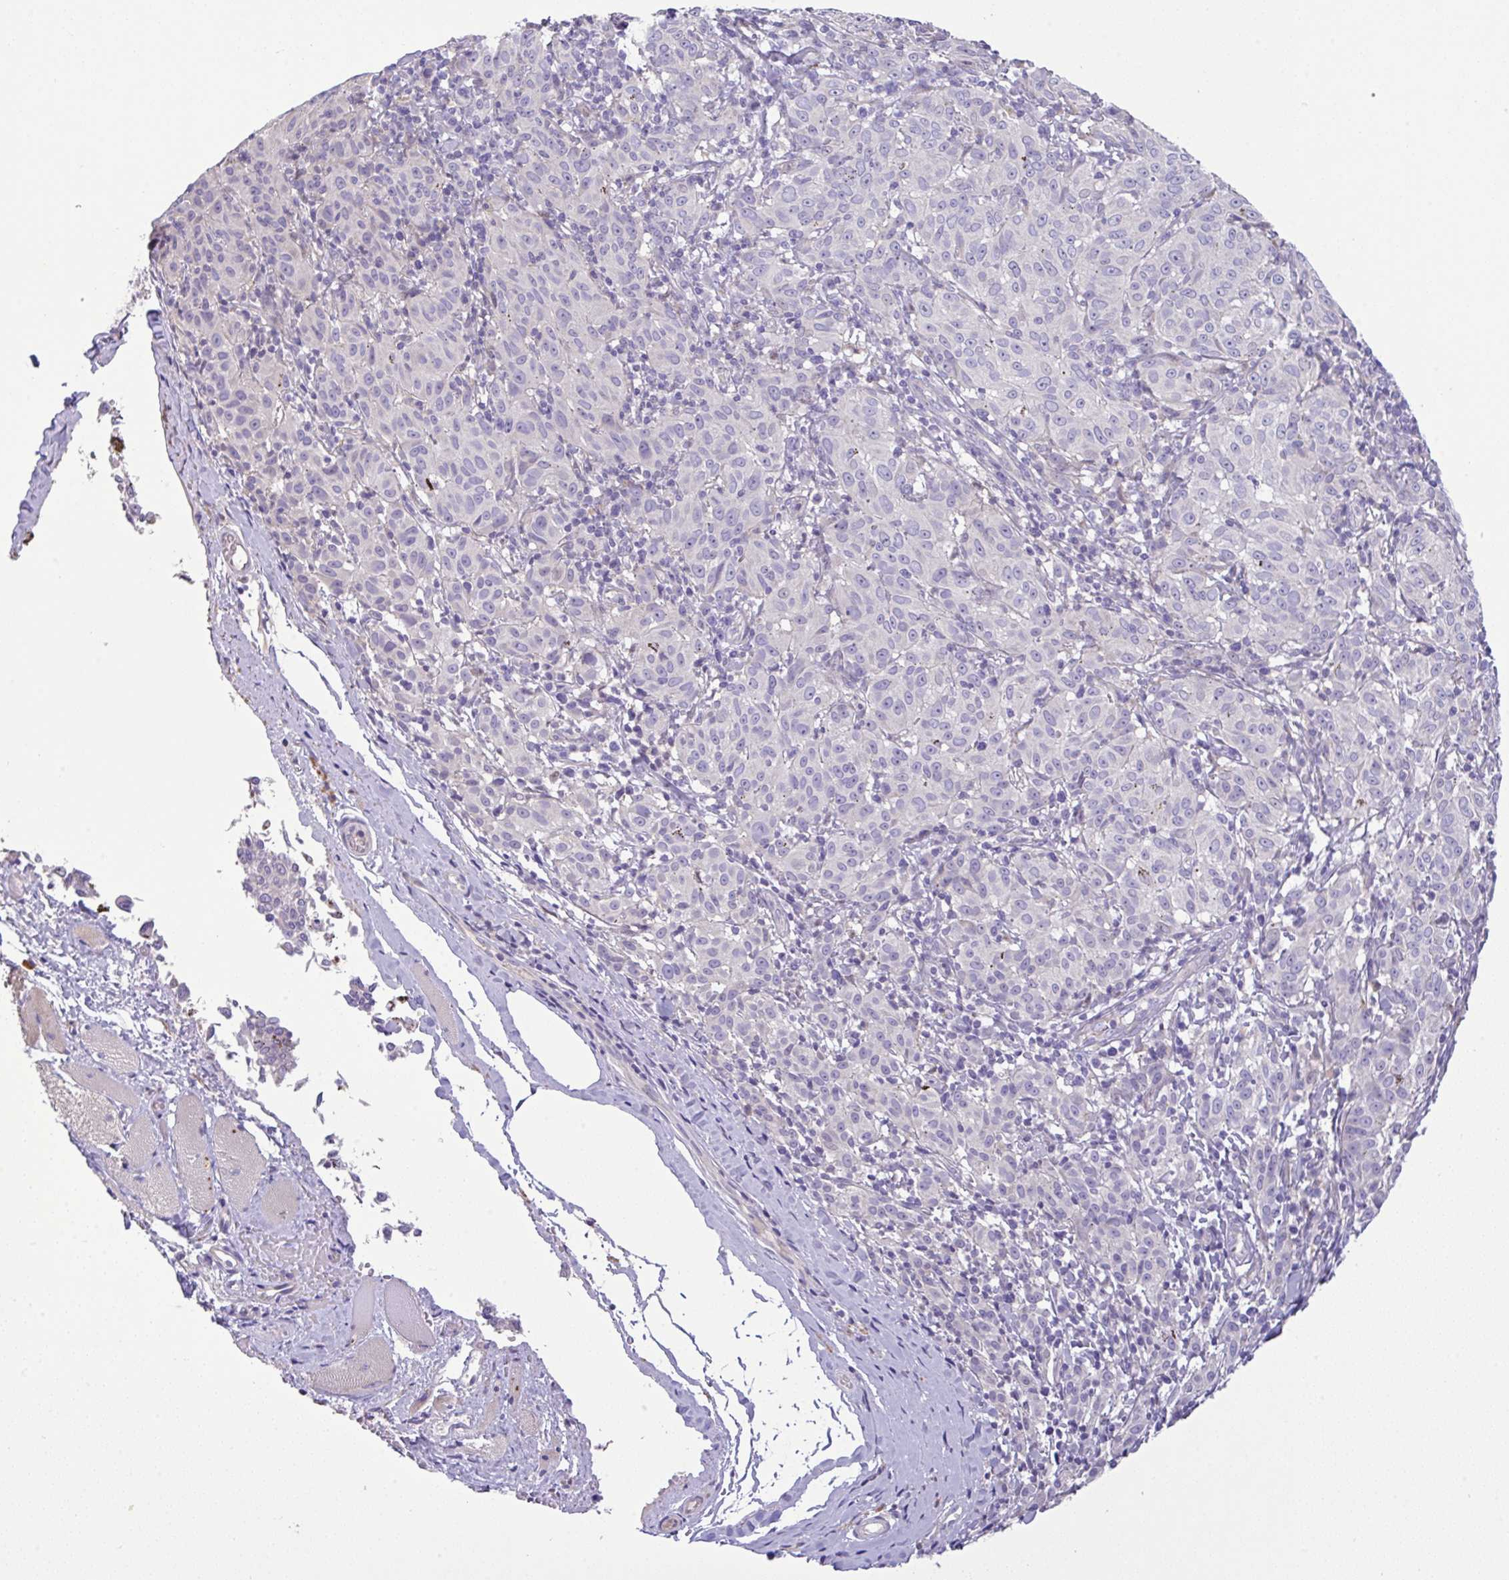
{"staining": {"intensity": "negative", "quantity": "none", "location": "none"}, "tissue": "melanoma", "cell_type": "Tumor cells", "image_type": "cancer", "snomed": [{"axis": "morphology", "description": "Malignant melanoma, NOS"}, {"axis": "topography", "description": "Skin"}], "caption": "Image shows no protein positivity in tumor cells of melanoma tissue.", "gene": "EPN3", "patient": {"sex": "female", "age": 72}}